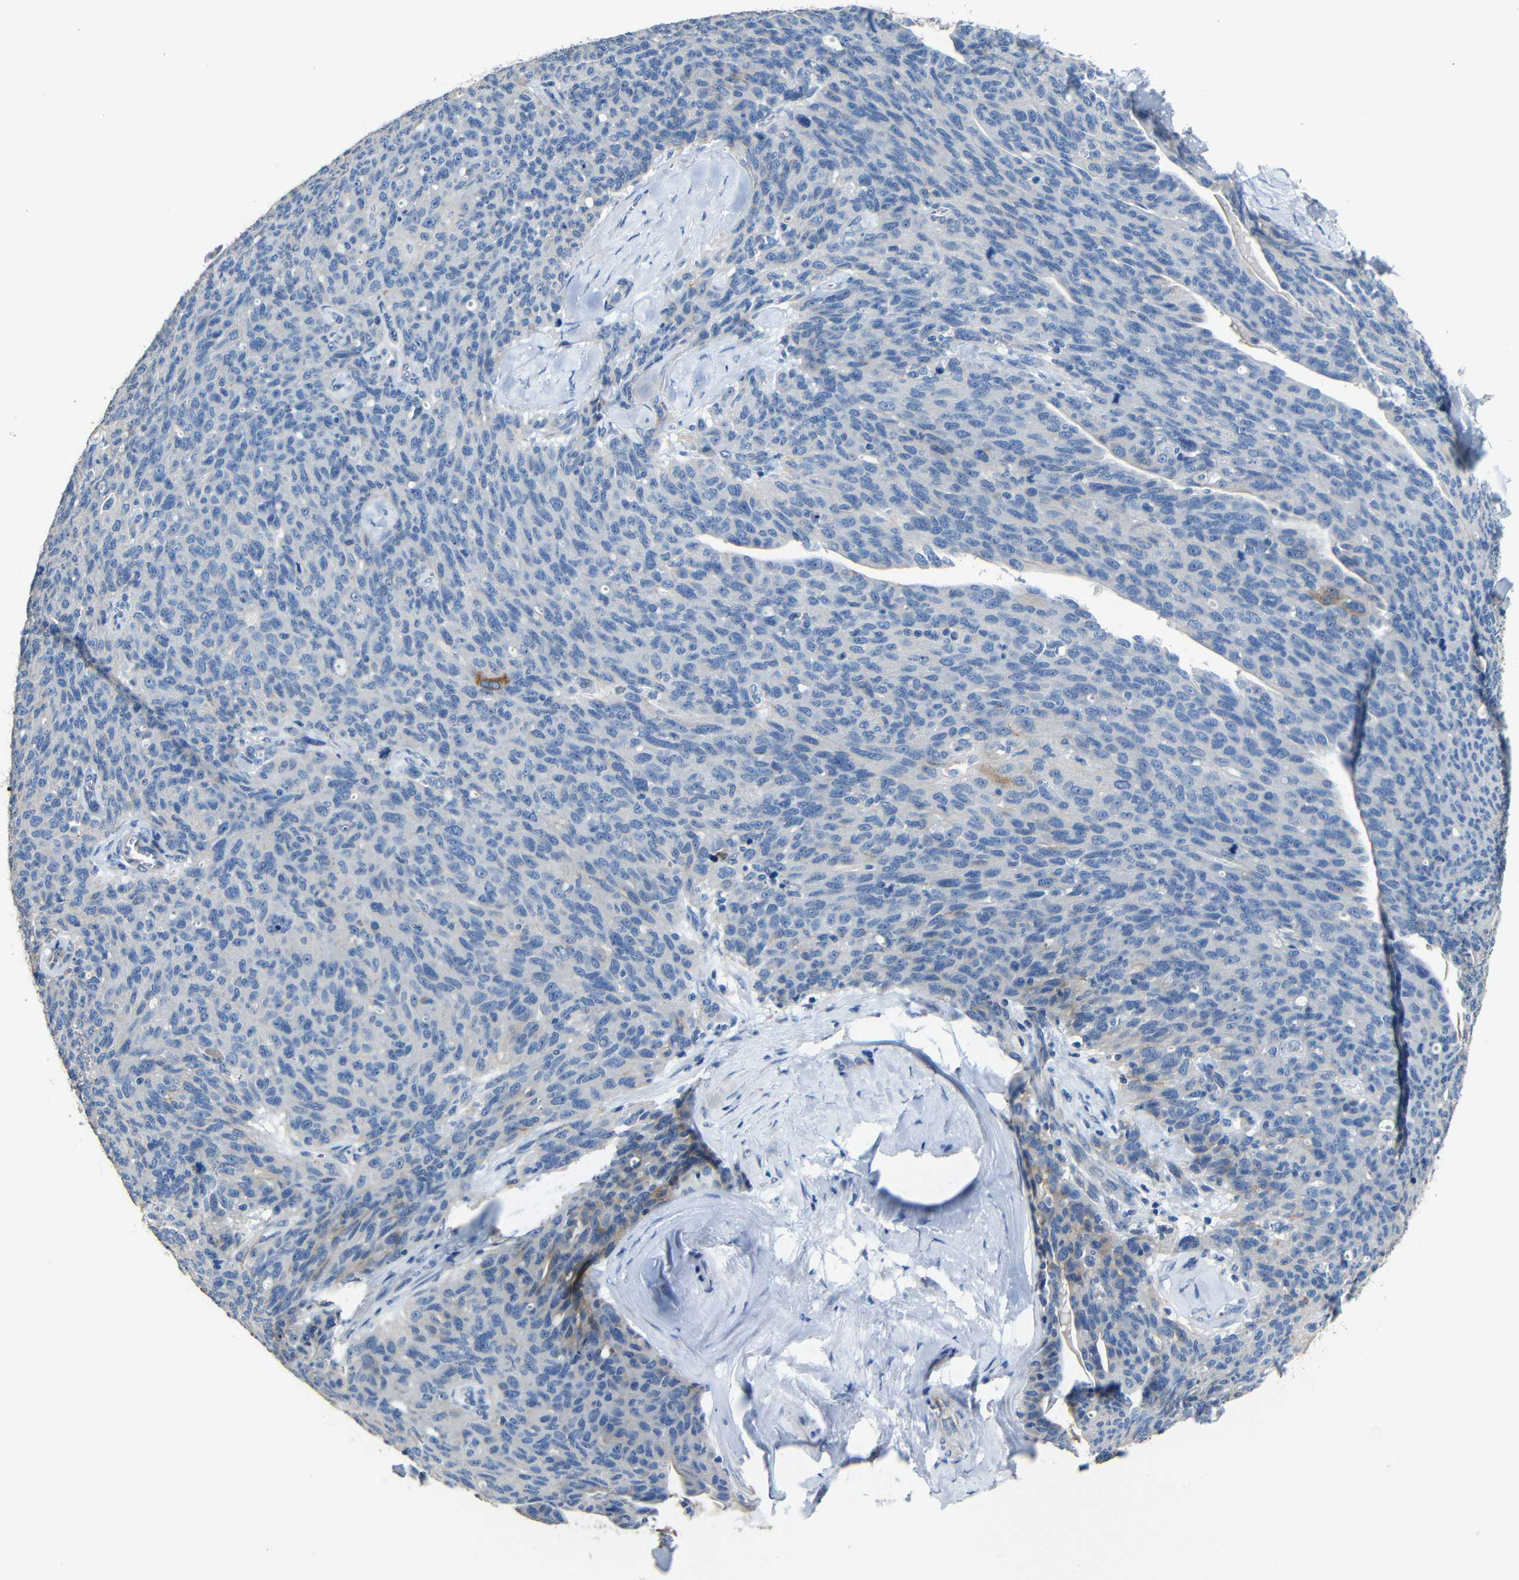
{"staining": {"intensity": "moderate", "quantity": "<25%", "location": "cytoplasmic/membranous"}, "tissue": "ovarian cancer", "cell_type": "Tumor cells", "image_type": "cancer", "snomed": [{"axis": "morphology", "description": "Carcinoma, endometroid"}, {"axis": "topography", "description": "Ovary"}], "caption": "Moderate cytoplasmic/membranous expression for a protein is present in about <25% of tumor cells of endometroid carcinoma (ovarian) using immunohistochemistry (IHC).", "gene": "ACKR2", "patient": {"sex": "female", "age": 60}}